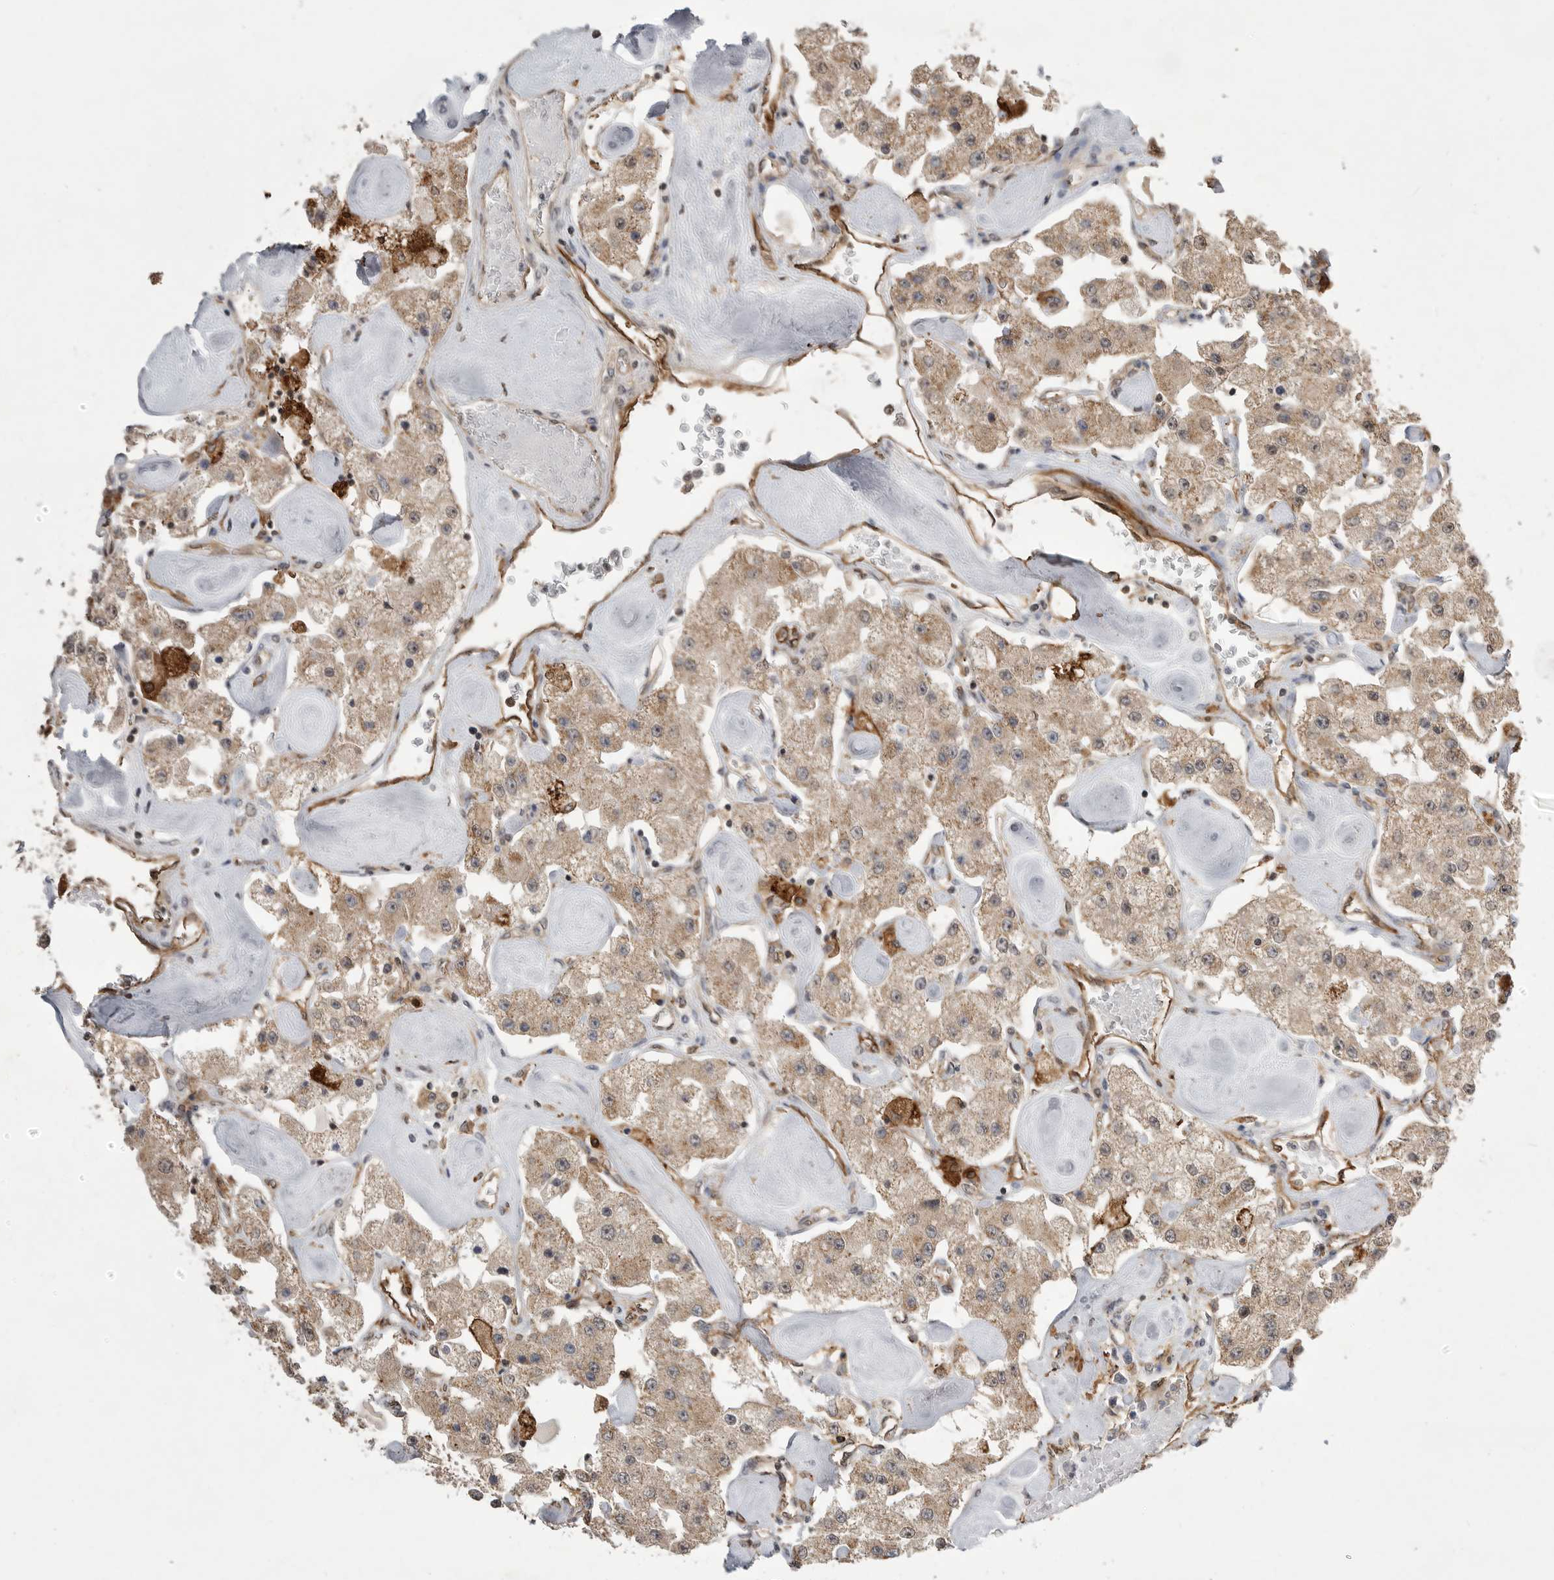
{"staining": {"intensity": "weak", "quantity": ">75%", "location": "cytoplasmic/membranous"}, "tissue": "carcinoid", "cell_type": "Tumor cells", "image_type": "cancer", "snomed": [{"axis": "morphology", "description": "Carcinoid, malignant, NOS"}, {"axis": "topography", "description": "Pancreas"}], "caption": "Immunohistochemistry (IHC) photomicrograph of carcinoid stained for a protein (brown), which exhibits low levels of weak cytoplasmic/membranous expression in about >75% of tumor cells.", "gene": "NECTIN1", "patient": {"sex": "male", "age": 41}}